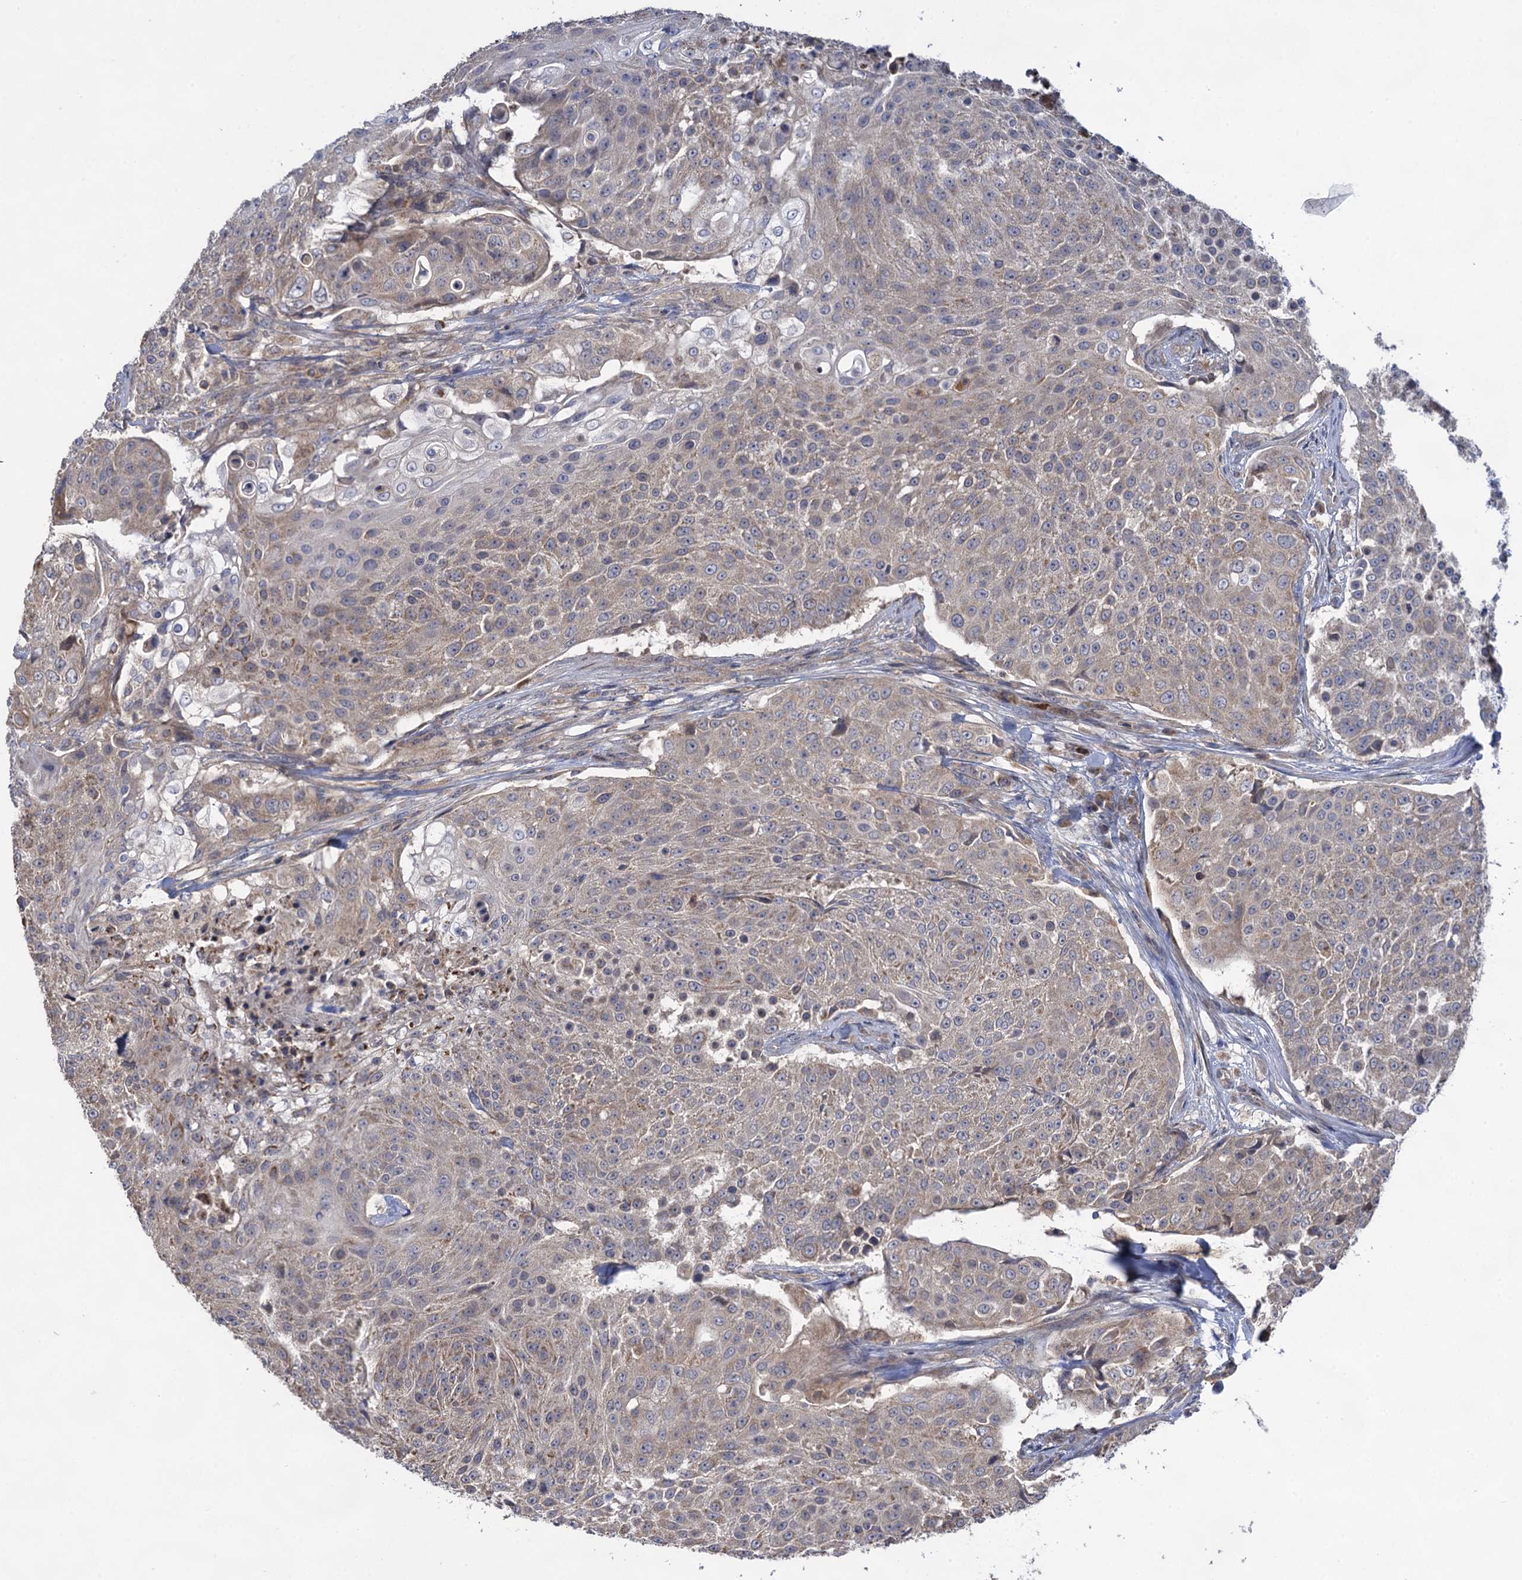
{"staining": {"intensity": "weak", "quantity": "<25%", "location": "cytoplasmic/membranous"}, "tissue": "urothelial cancer", "cell_type": "Tumor cells", "image_type": "cancer", "snomed": [{"axis": "morphology", "description": "Urothelial carcinoma, High grade"}, {"axis": "topography", "description": "Urinary bladder"}], "caption": "Protein analysis of high-grade urothelial carcinoma exhibits no significant positivity in tumor cells. The staining was performed using DAB to visualize the protein expression in brown, while the nuclei were stained in blue with hematoxylin (Magnification: 20x).", "gene": "WDR88", "patient": {"sex": "female", "age": 63}}